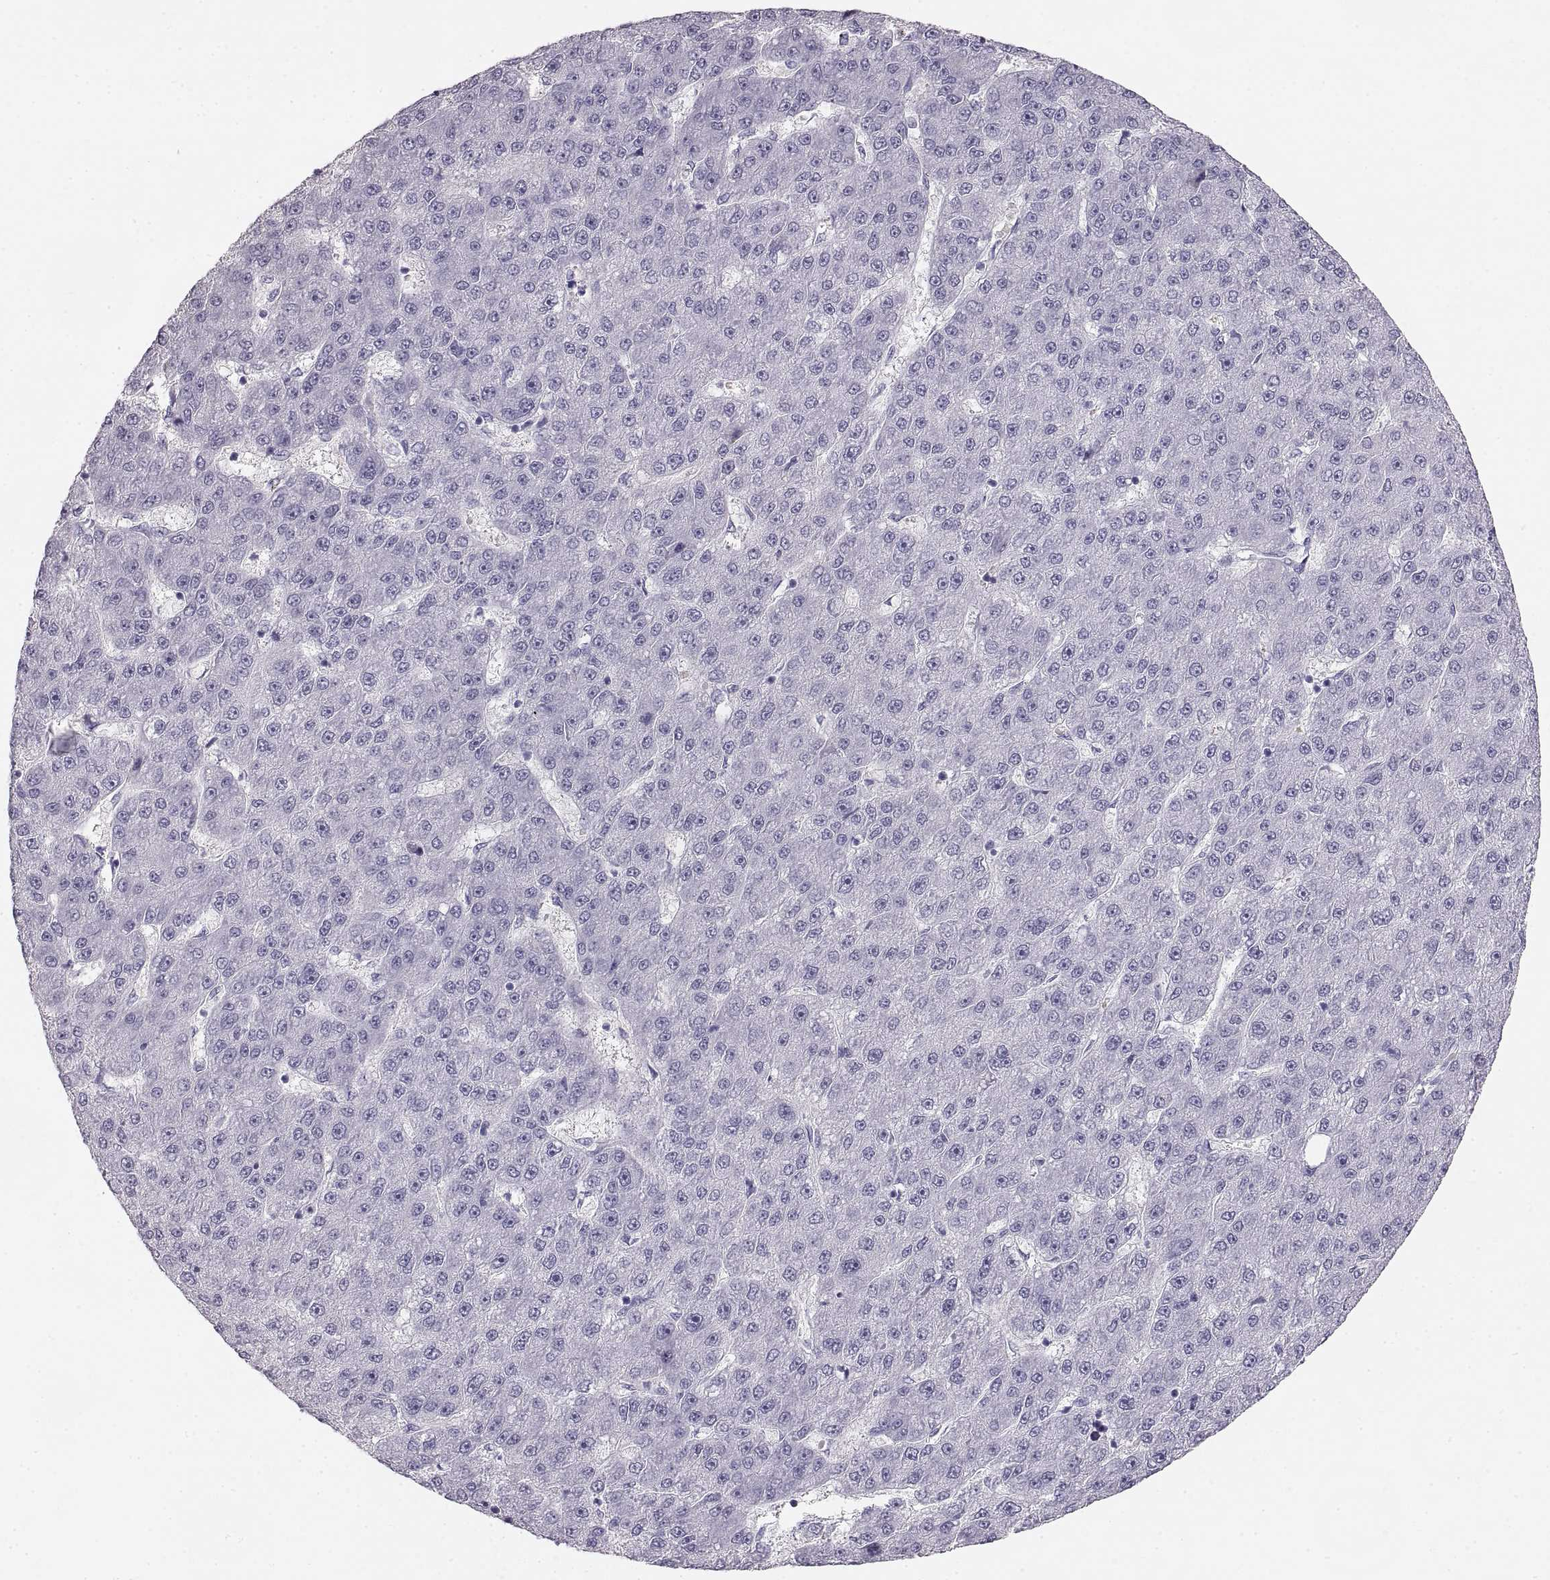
{"staining": {"intensity": "negative", "quantity": "none", "location": "none"}, "tissue": "liver cancer", "cell_type": "Tumor cells", "image_type": "cancer", "snomed": [{"axis": "morphology", "description": "Carcinoma, Hepatocellular, NOS"}, {"axis": "topography", "description": "Liver"}], "caption": "Tumor cells show no significant positivity in hepatocellular carcinoma (liver).", "gene": "CRYAA", "patient": {"sex": "male", "age": 67}}